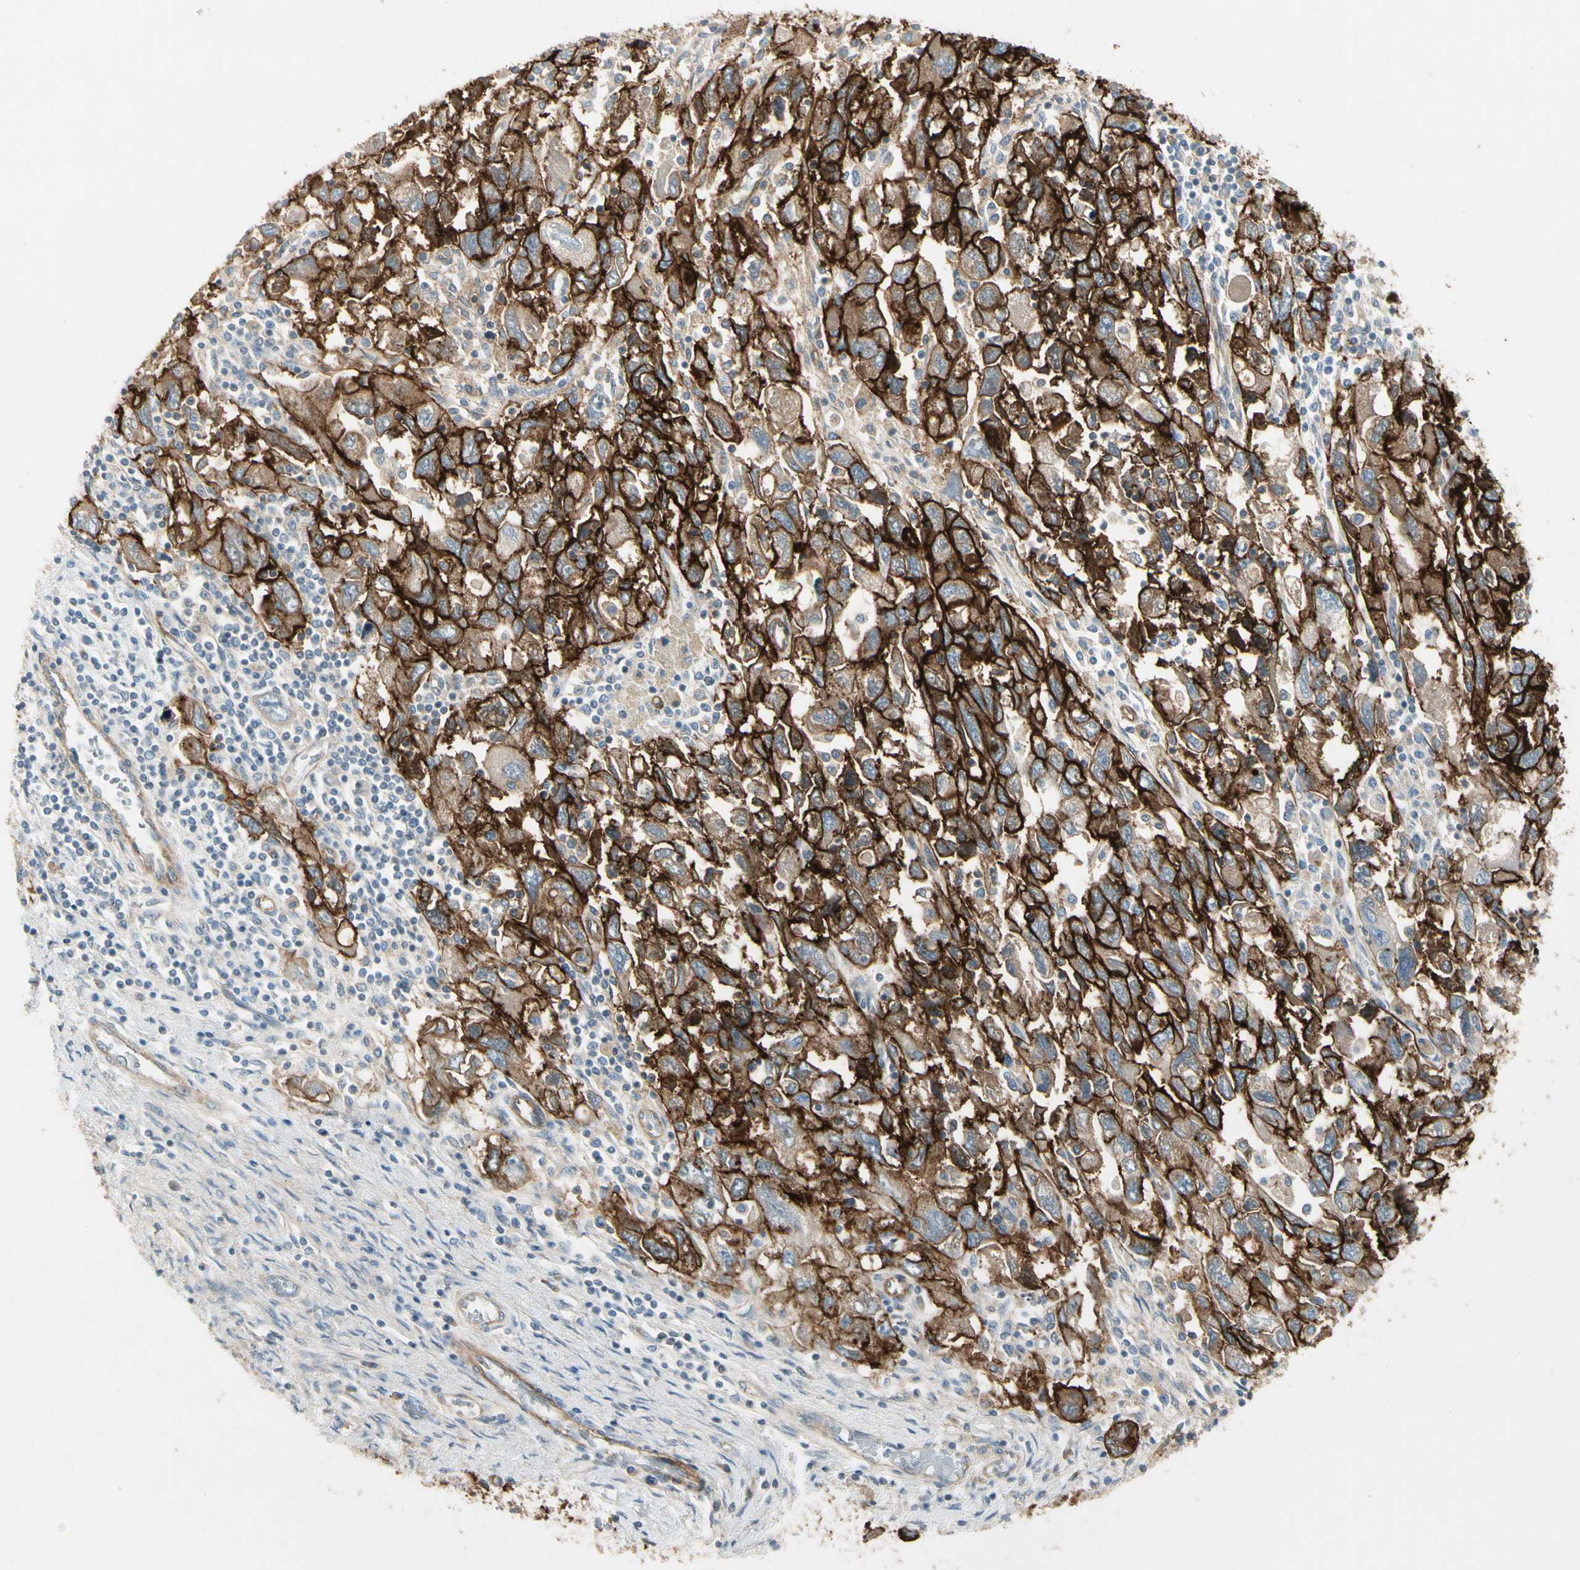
{"staining": {"intensity": "strong", "quantity": ">75%", "location": "cytoplasmic/membranous"}, "tissue": "ovarian cancer", "cell_type": "Tumor cells", "image_type": "cancer", "snomed": [{"axis": "morphology", "description": "Carcinoma, NOS"}, {"axis": "morphology", "description": "Cystadenocarcinoma, serous, NOS"}, {"axis": "topography", "description": "Ovary"}], "caption": "Immunohistochemistry (IHC) (DAB) staining of human ovarian serous cystadenocarcinoma displays strong cytoplasmic/membranous protein positivity in about >75% of tumor cells.", "gene": "ITGA3", "patient": {"sex": "female", "age": 69}}